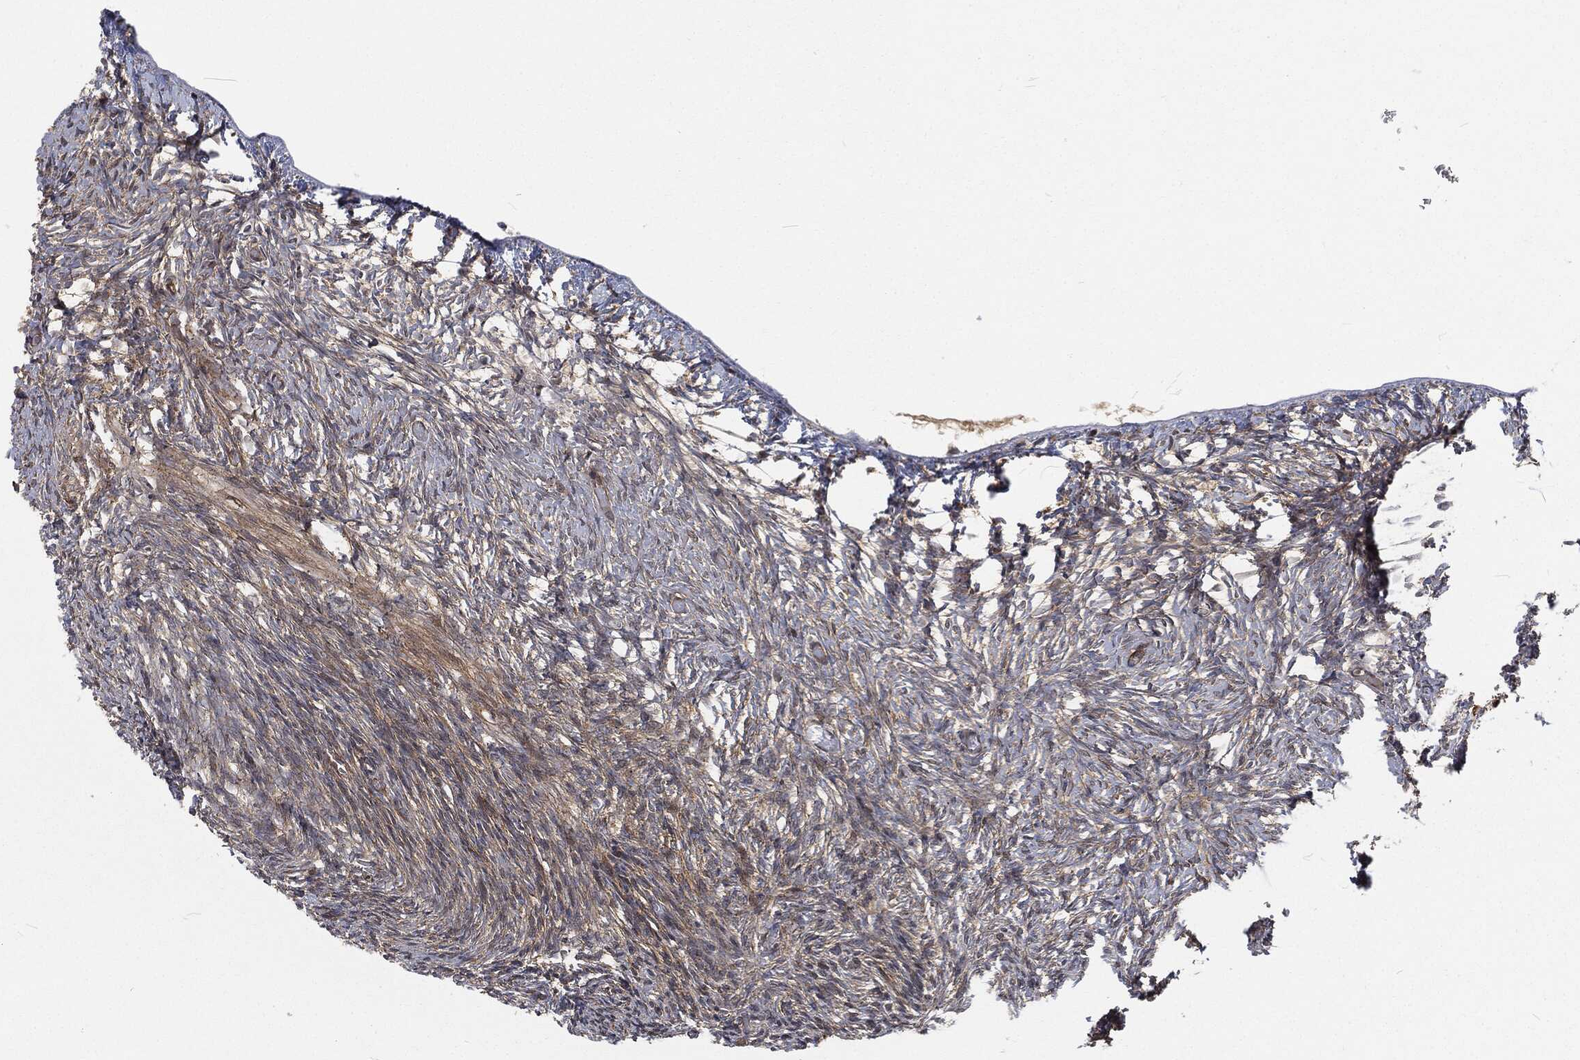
{"staining": {"intensity": "moderate", "quantity": ">75%", "location": "cytoplasmic/membranous"}, "tissue": "ovary", "cell_type": "Follicle cells", "image_type": "normal", "snomed": [{"axis": "morphology", "description": "Normal tissue, NOS"}, {"axis": "topography", "description": "Ovary"}], "caption": "Immunohistochemical staining of benign human ovary displays moderate cytoplasmic/membranous protein staining in about >75% of follicle cells.", "gene": "RFTN1", "patient": {"sex": "female", "age": 39}}